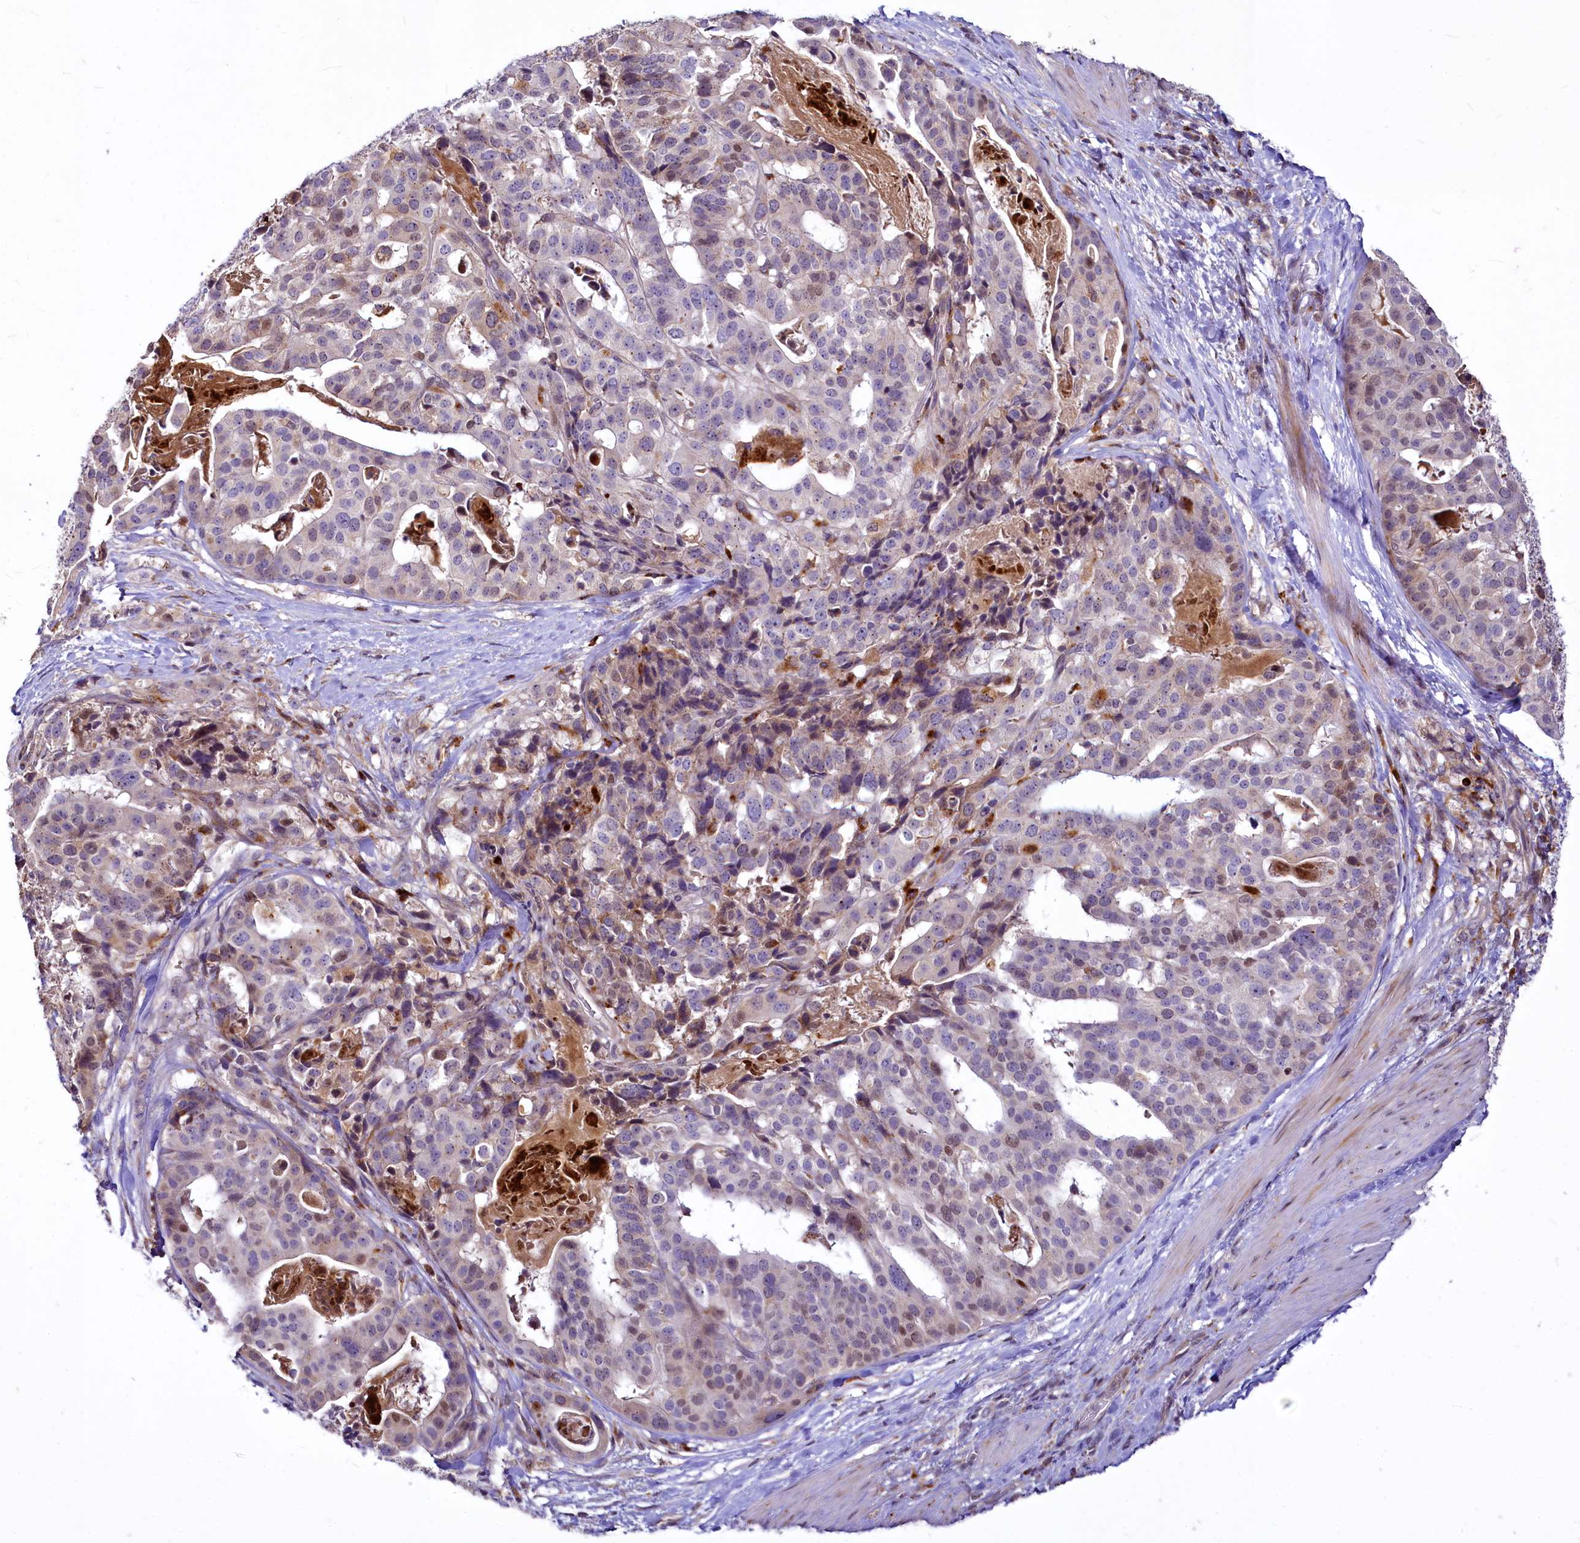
{"staining": {"intensity": "weak", "quantity": "<25%", "location": "nuclear"}, "tissue": "stomach cancer", "cell_type": "Tumor cells", "image_type": "cancer", "snomed": [{"axis": "morphology", "description": "Adenocarcinoma, NOS"}, {"axis": "topography", "description": "Stomach"}], "caption": "An immunohistochemistry (IHC) micrograph of stomach cancer is shown. There is no staining in tumor cells of stomach cancer.", "gene": "C11orf86", "patient": {"sex": "male", "age": 48}}